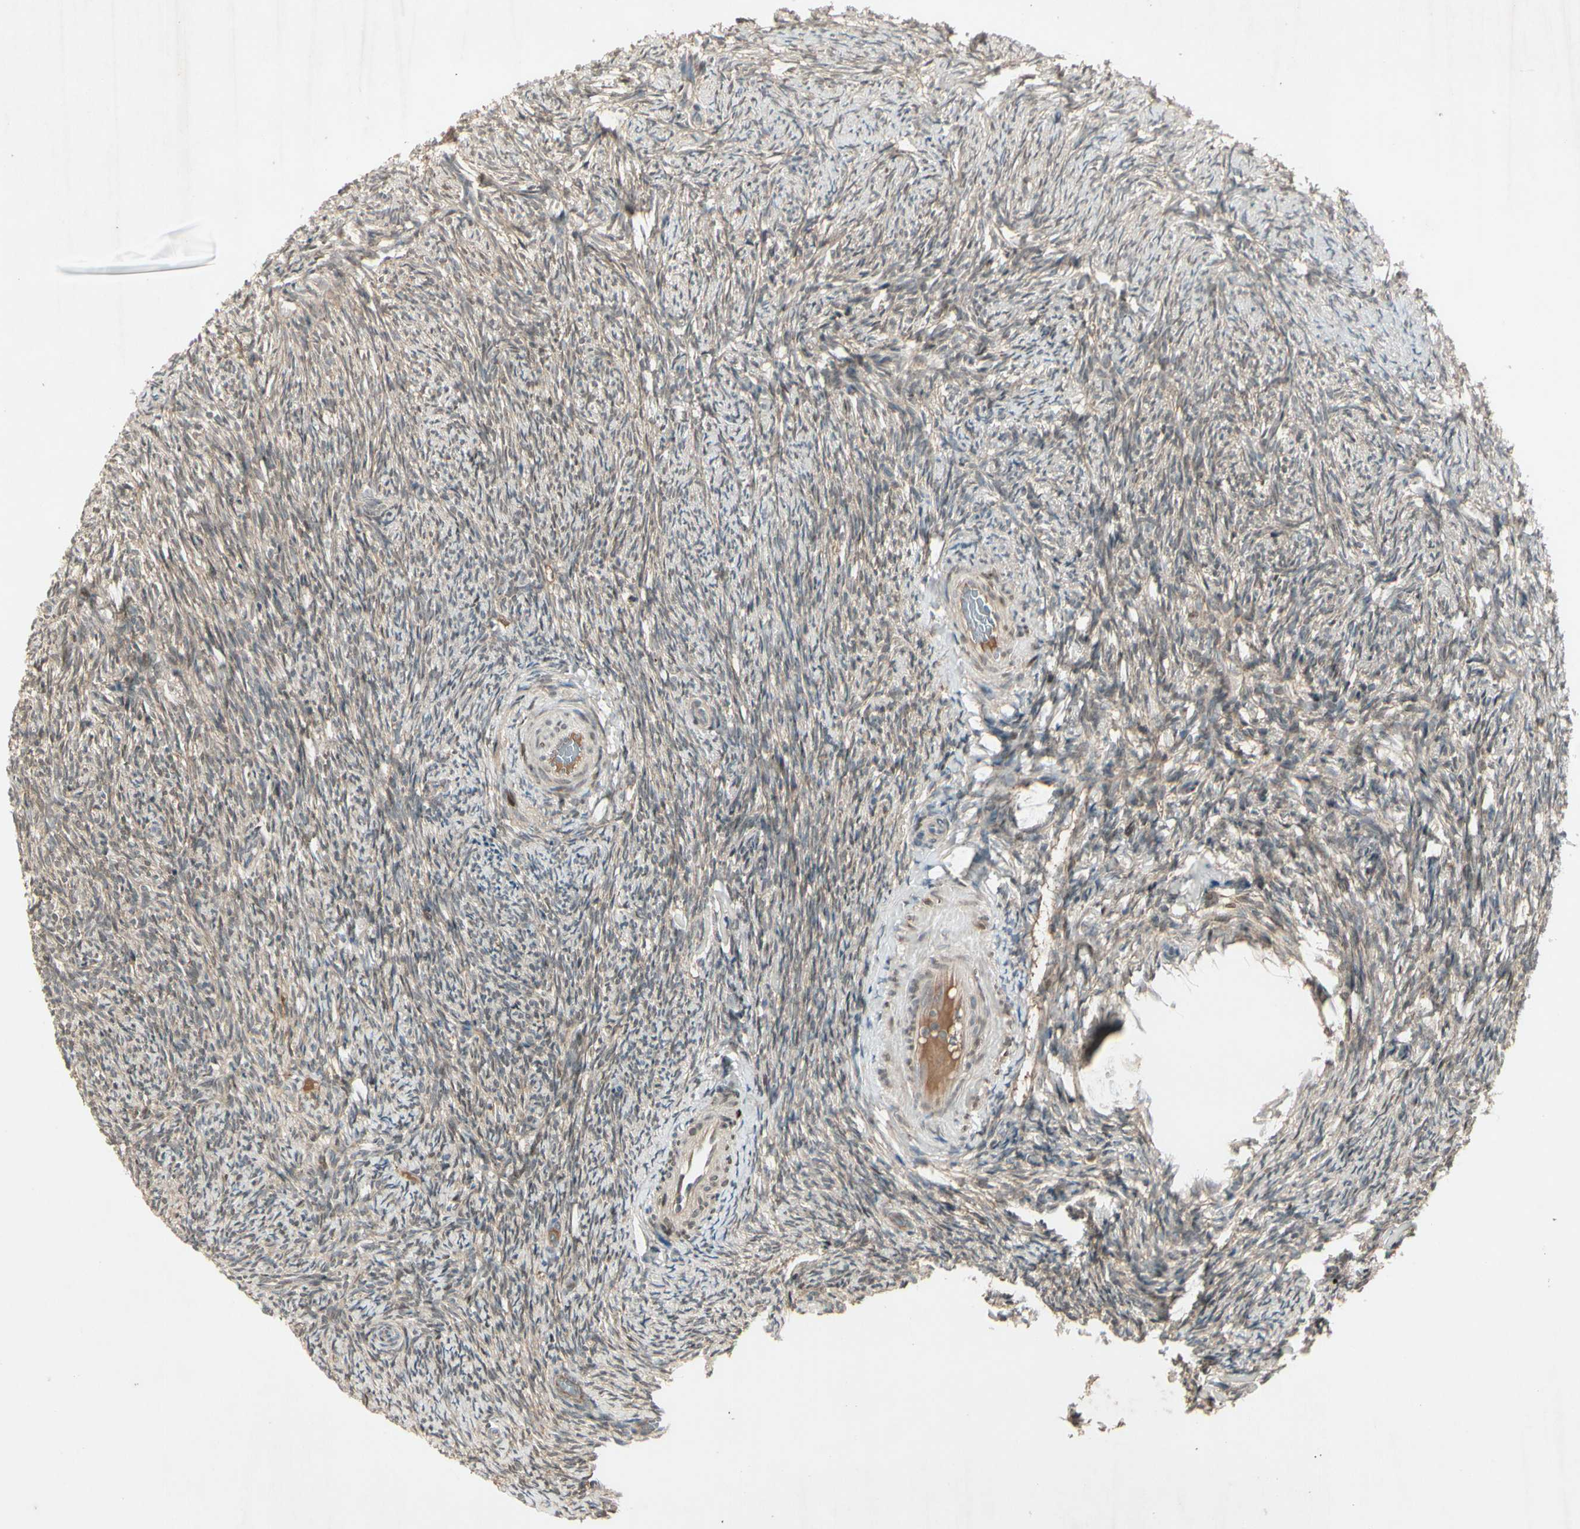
{"staining": {"intensity": "weak", "quantity": ">75%", "location": "cytoplasmic/membranous"}, "tissue": "ovary", "cell_type": "Follicle cells", "image_type": "normal", "snomed": [{"axis": "morphology", "description": "Normal tissue, NOS"}, {"axis": "topography", "description": "Ovary"}], "caption": "The micrograph demonstrates immunohistochemical staining of normal ovary. There is weak cytoplasmic/membranous expression is seen in approximately >75% of follicle cells. Nuclei are stained in blue.", "gene": "FHDC1", "patient": {"sex": "female", "age": 60}}